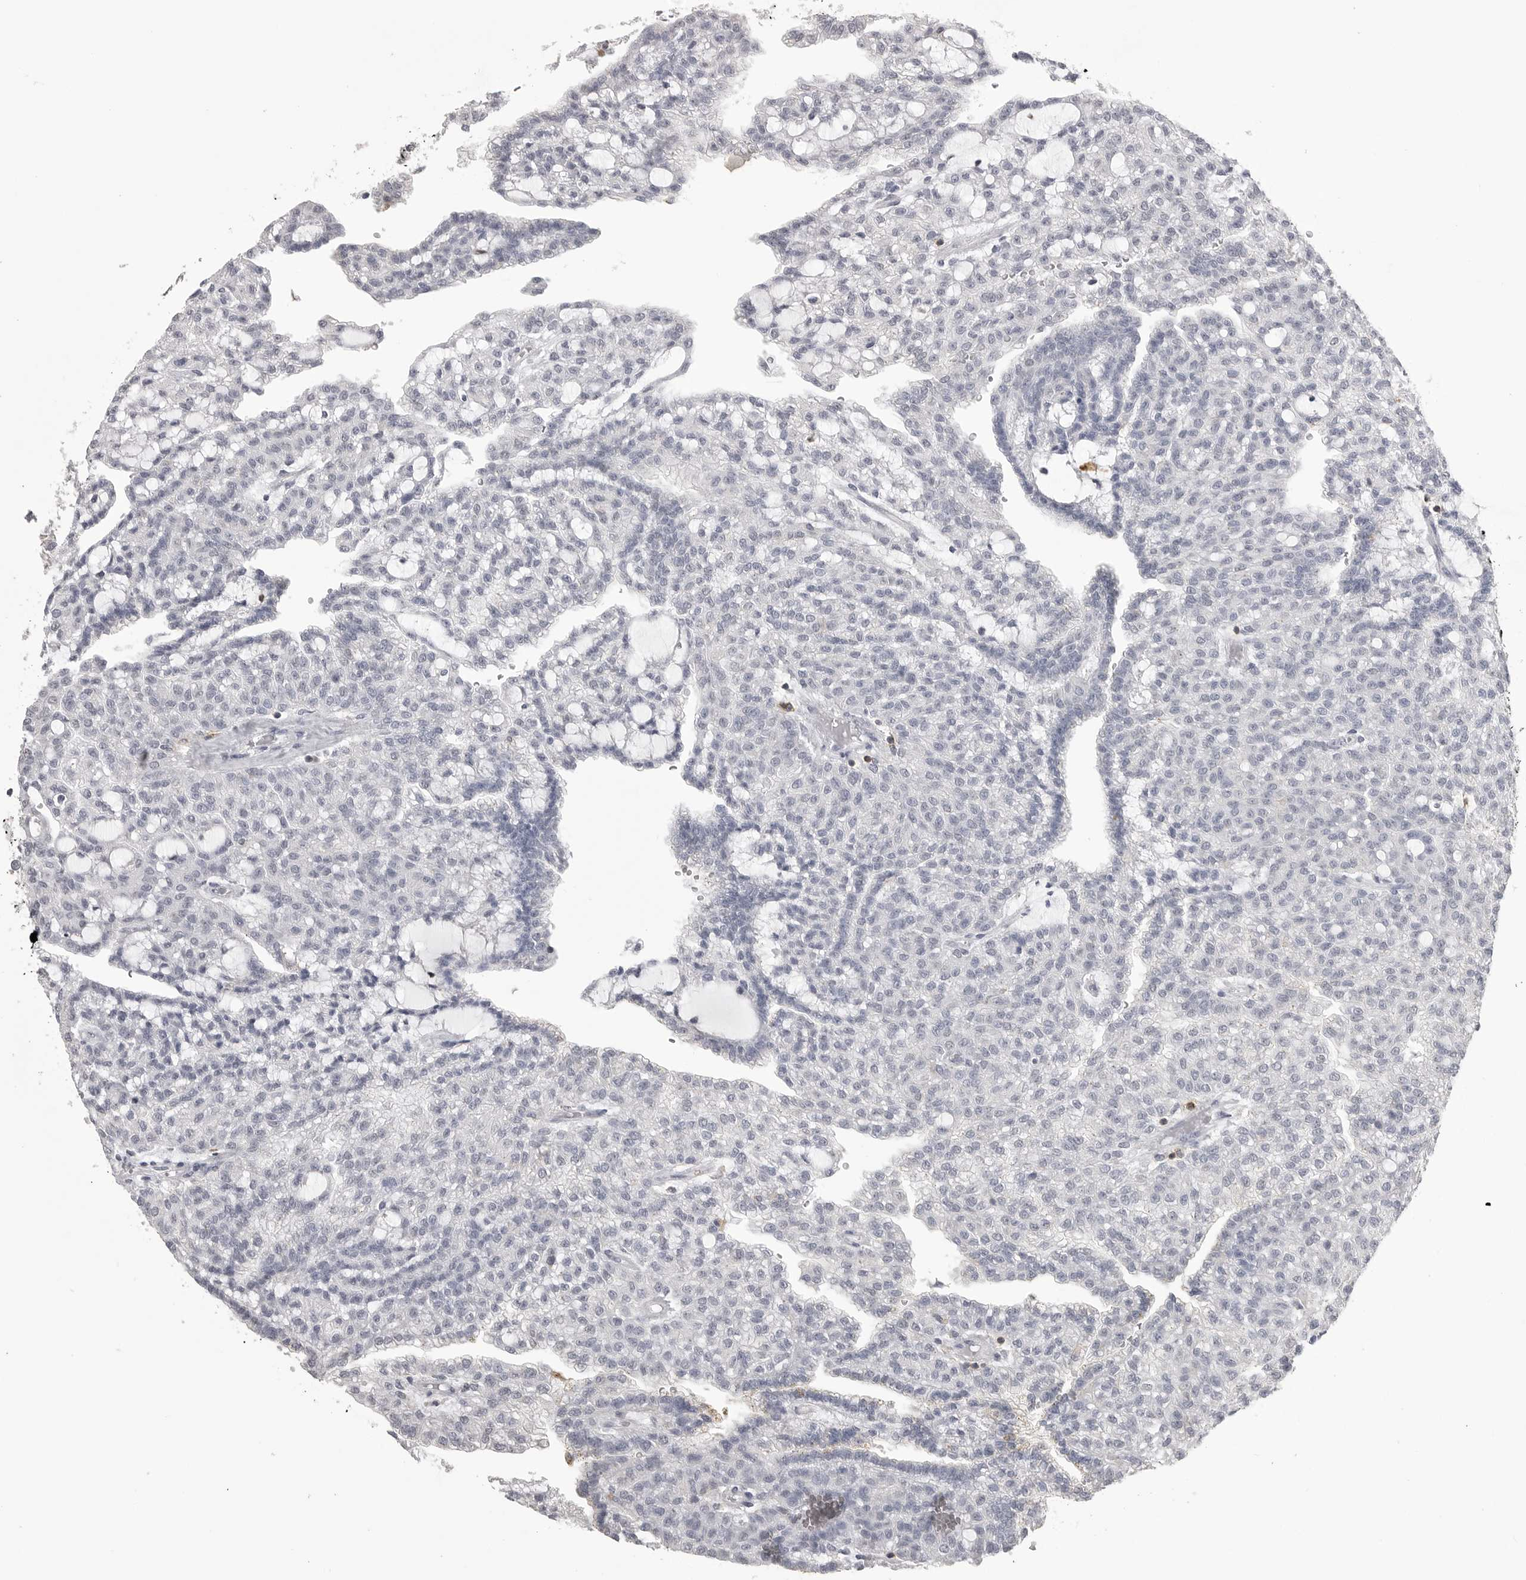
{"staining": {"intensity": "negative", "quantity": "none", "location": "none"}, "tissue": "renal cancer", "cell_type": "Tumor cells", "image_type": "cancer", "snomed": [{"axis": "morphology", "description": "Adenocarcinoma, NOS"}, {"axis": "topography", "description": "Kidney"}], "caption": "Immunohistochemistry photomicrograph of neoplastic tissue: human renal cancer stained with DAB (3,3'-diaminobenzidine) reveals no significant protein expression in tumor cells.", "gene": "ITGAL", "patient": {"sex": "male", "age": 63}}